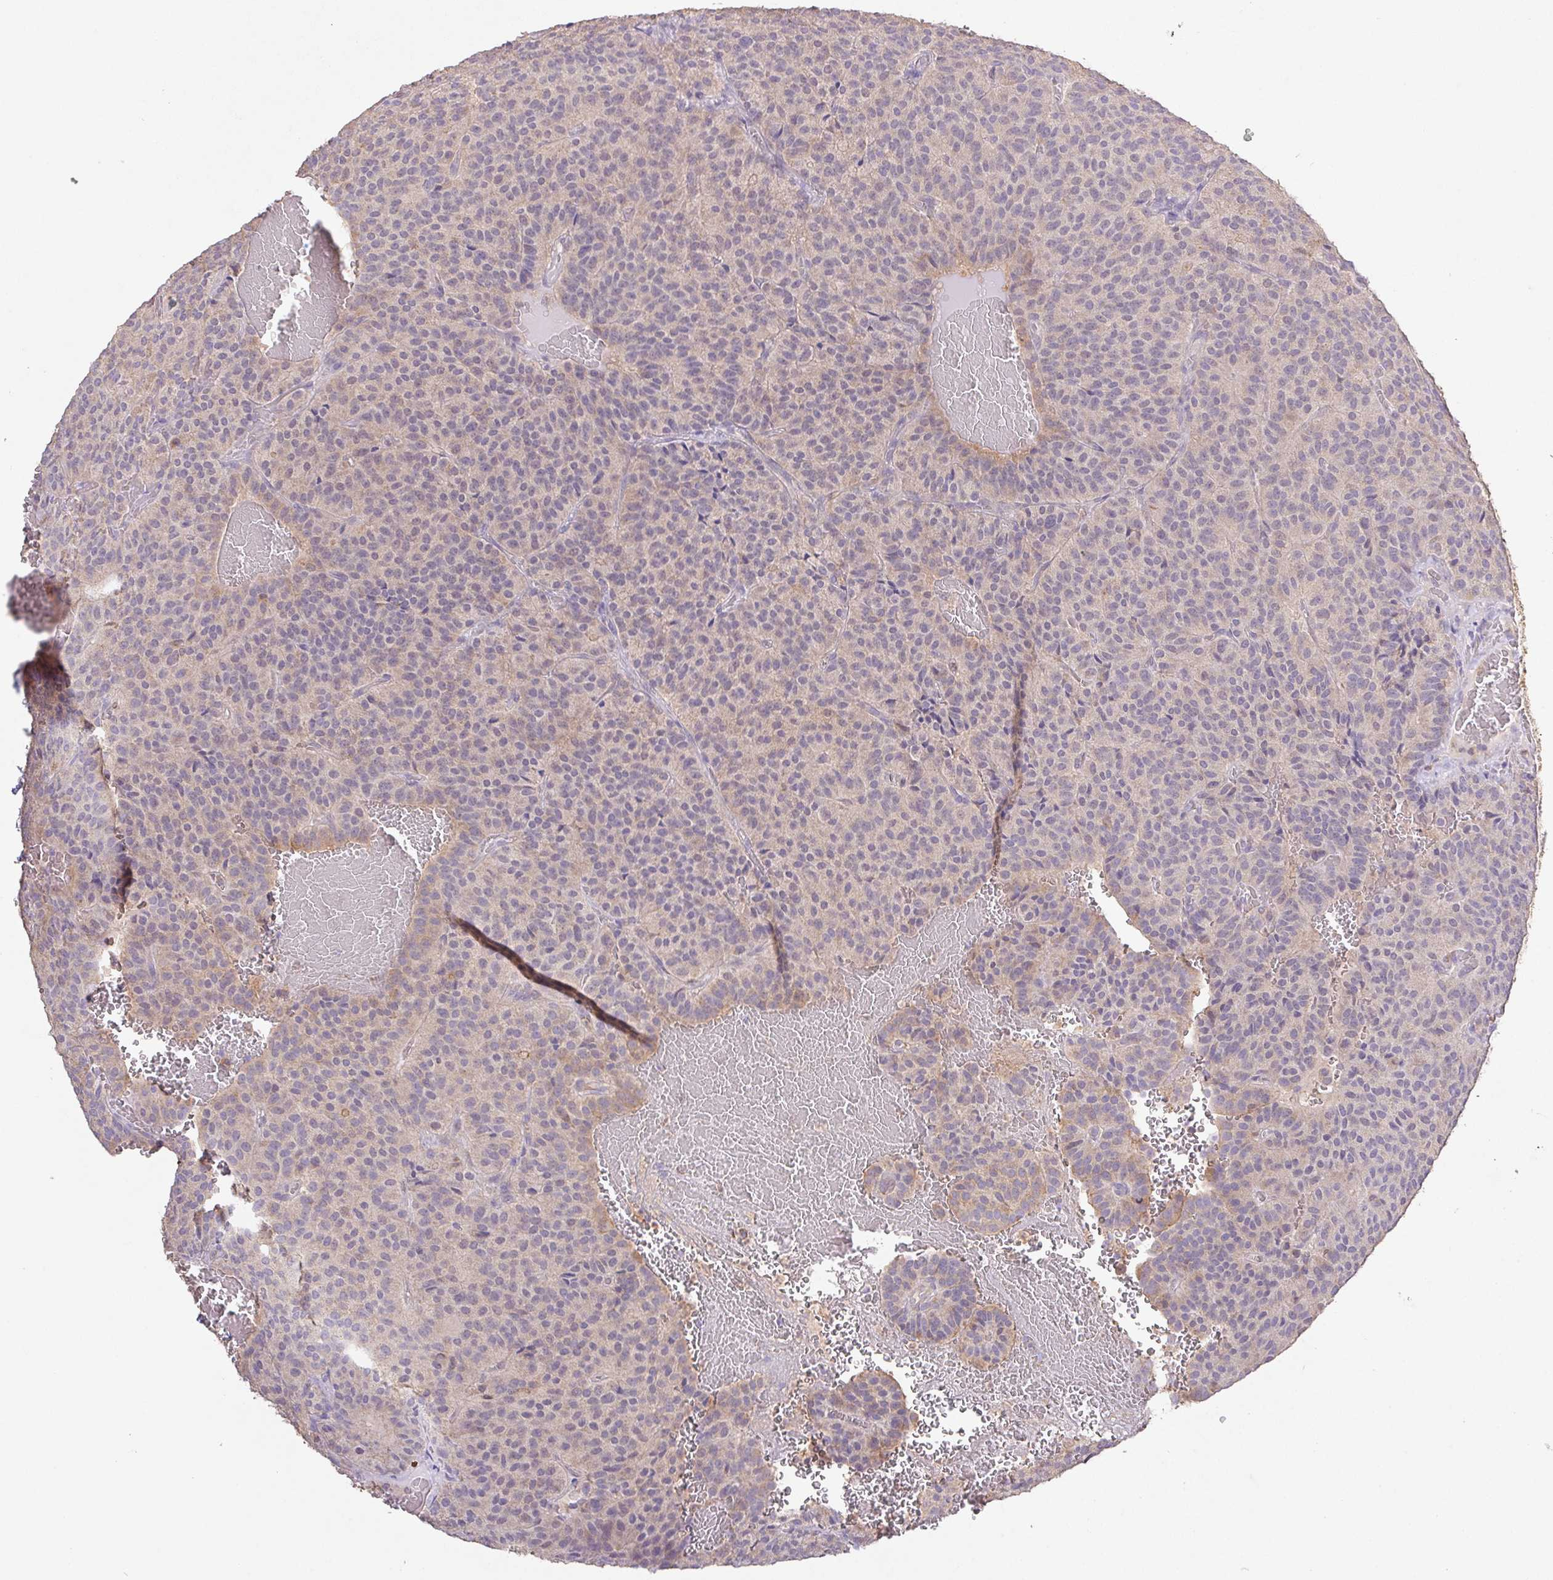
{"staining": {"intensity": "negative", "quantity": "none", "location": "none"}, "tissue": "carcinoid", "cell_type": "Tumor cells", "image_type": "cancer", "snomed": [{"axis": "morphology", "description": "Carcinoid, malignant, NOS"}, {"axis": "topography", "description": "Lung"}], "caption": "Tumor cells are negative for brown protein staining in malignant carcinoid.", "gene": "RAB11A", "patient": {"sex": "male", "age": 70}}